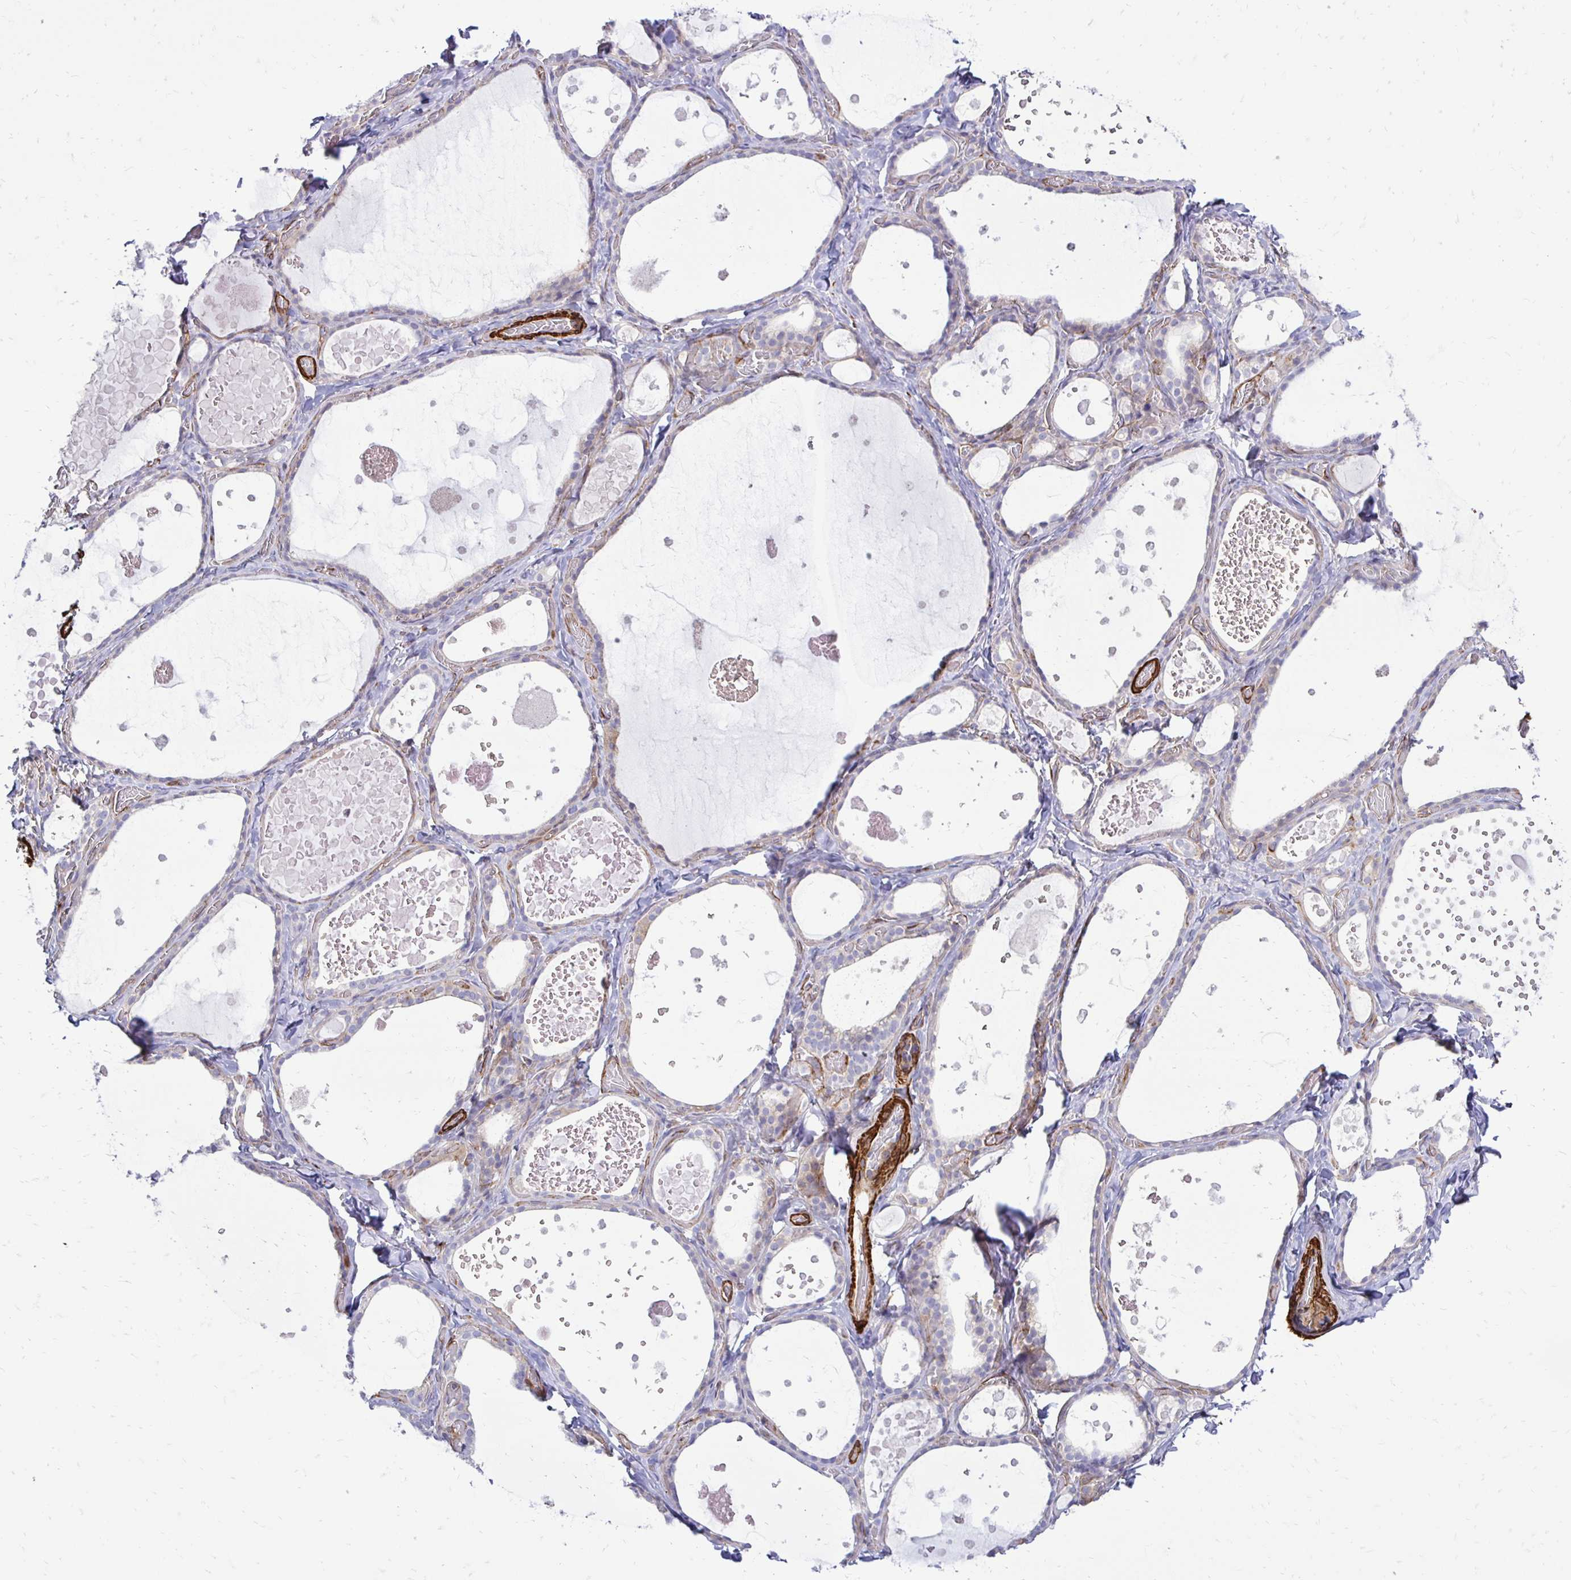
{"staining": {"intensity": "weak", "quantity": "25%-75%", "location": "cytoplasmic/membranous"}, "tissue": "thyroid gland", "cell_type": "Glandular cells", "image_type": "normal", "snomed": [{"axis": "morphology", "description": "Normal tissue, NOS"}, {"axis": "topography", "description": "Thyroid gland"}], "caption": "DAB immunohistochemical staining of unremarkable thyroid gland displays weak cytoplasmic/membranous protein positivity in about 25%-75% of glandular cells.", "gene": "CTPS1", "patient": {"sex": "female", "age": 56}}